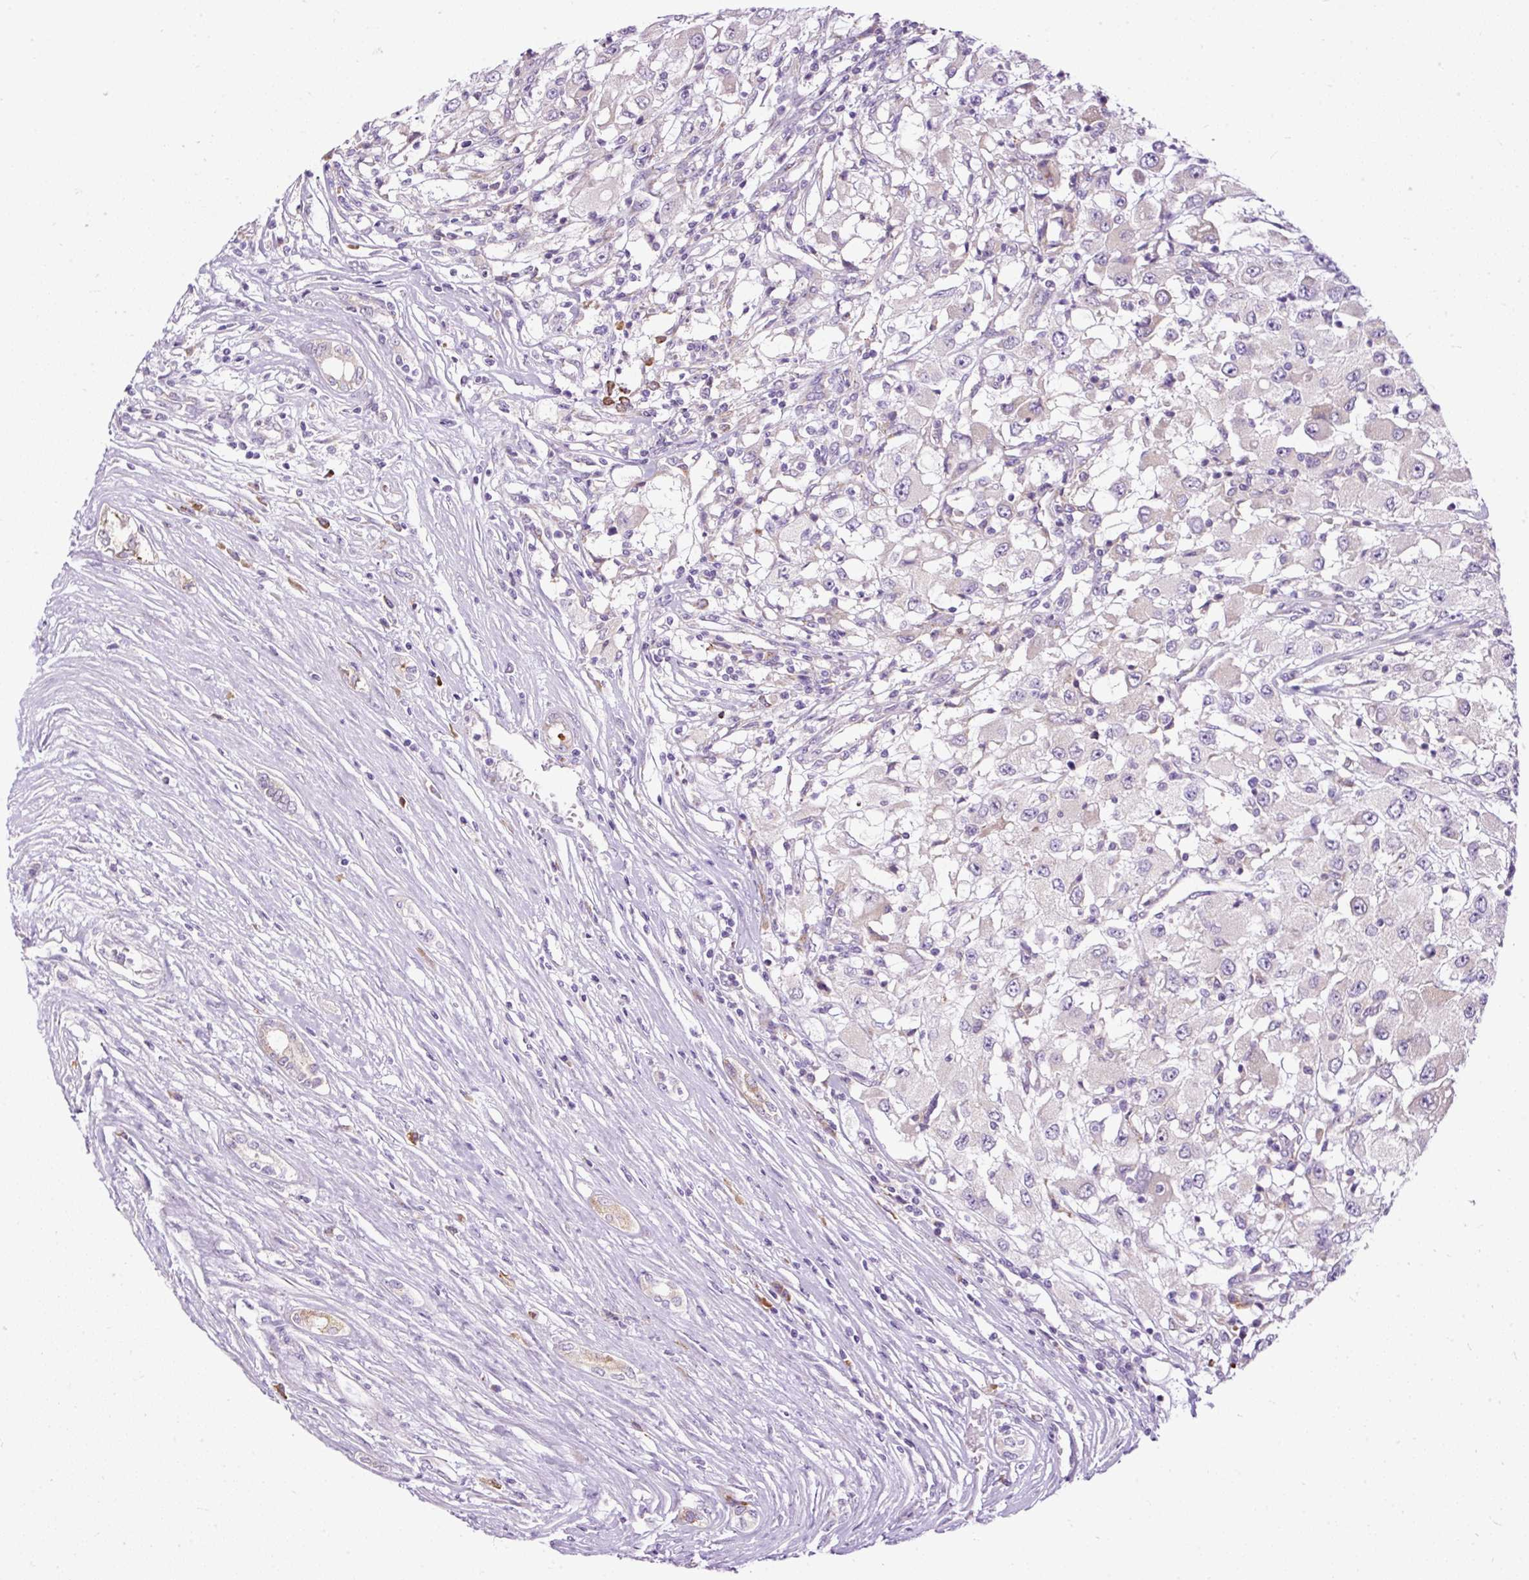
{"staining": {"intensity": "negative", "quantity": "none", "location": "none"}, "tissue": "renal cancer", "cell_type": "Tumor cells", "image_type": "cancer", "snomed": [{"axis": "morphology", "description": "Adenocarcinoma, NOS"}, {"axis": "topography", "description": "Kidney"}], "caption": "An image of renal cancer (adenocarcinoma) stained for a protein displays no brown staining in tumor cells.", "gene": "FMC1", "patient": {"sex": "female", "age": 67}}